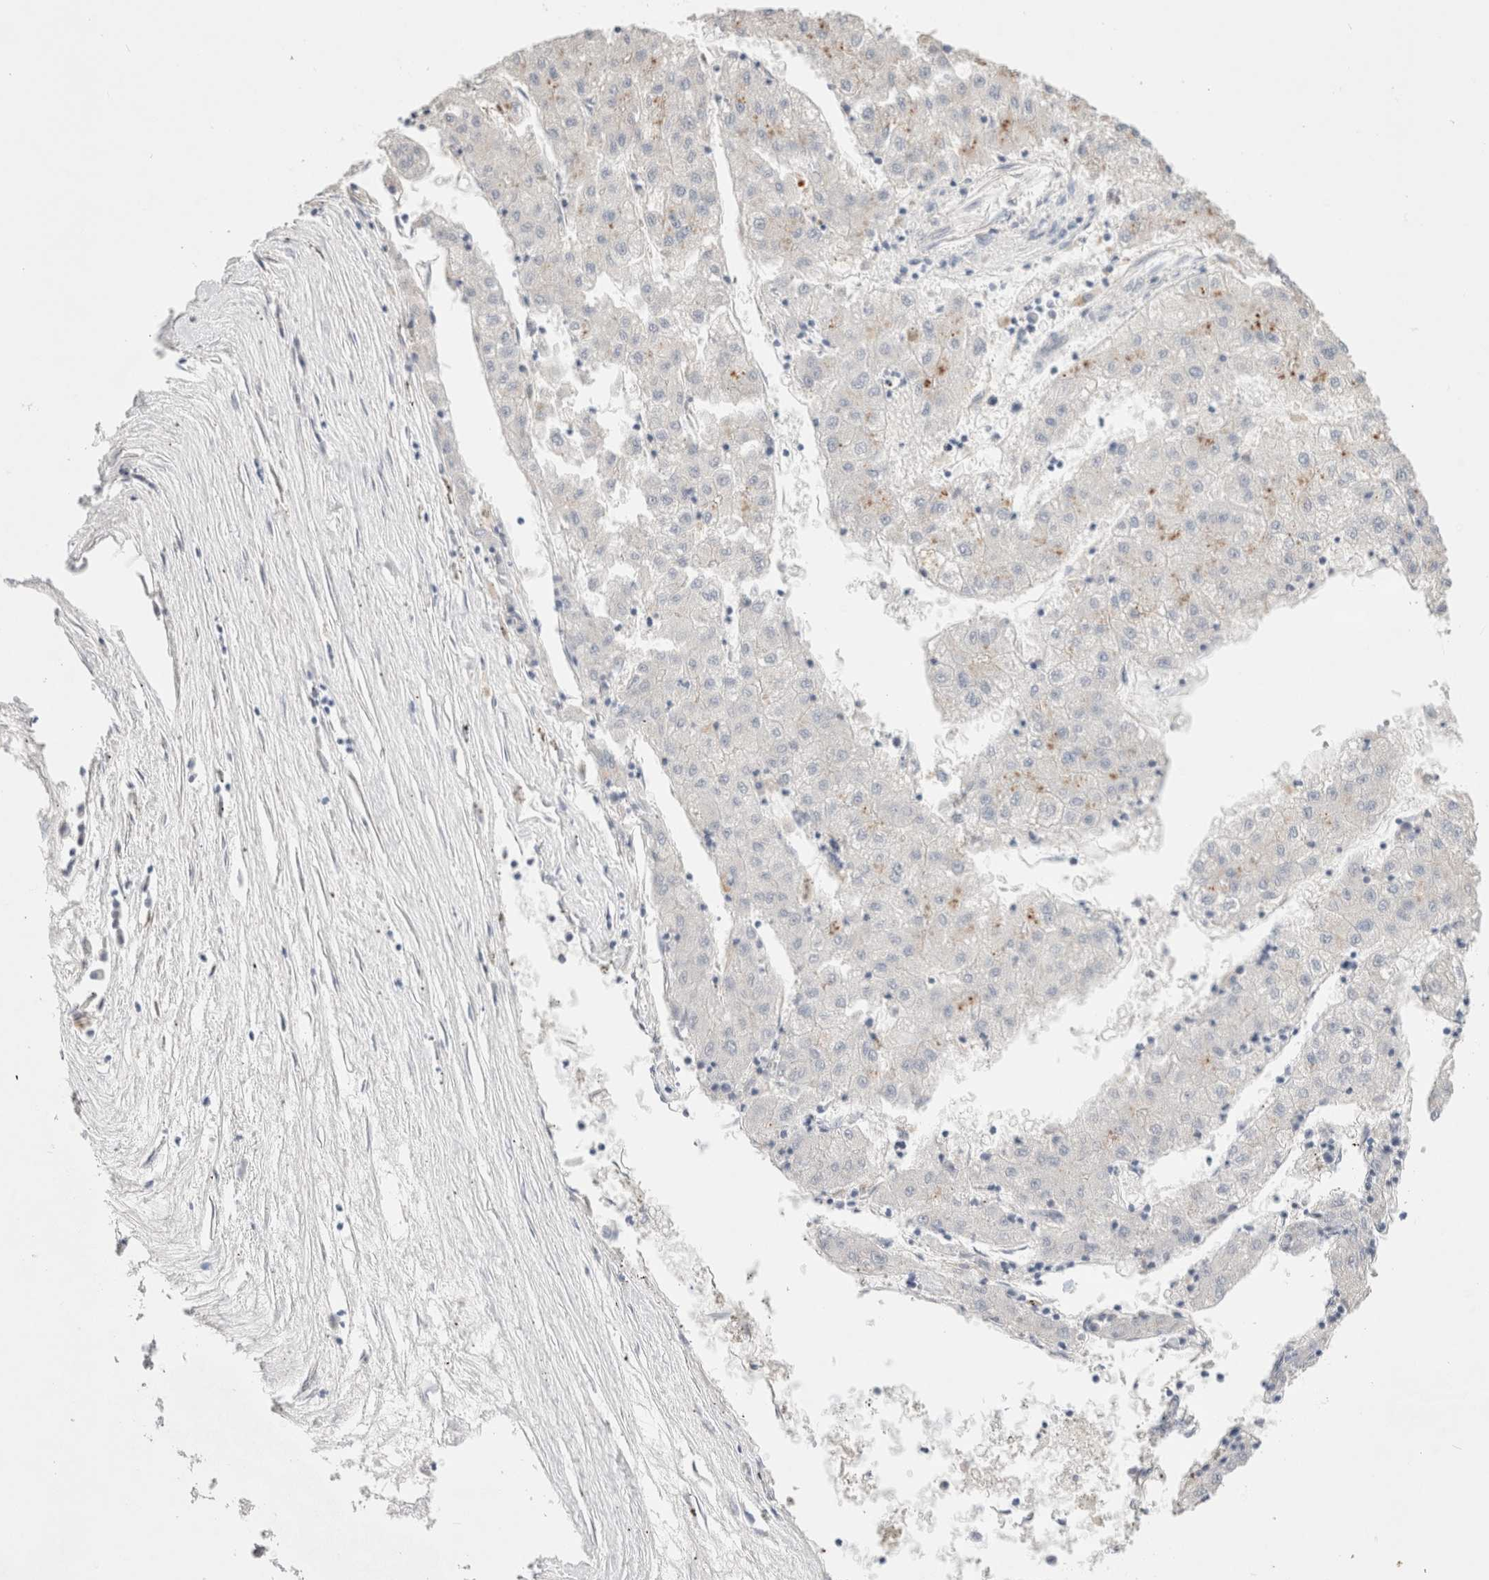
{"staining": {"intensity": "negative", "quantity": "none", "location": "none"}, "tissue": "liver cancer", "cell_type": "Tumor cells", "image_type": "cancer", "snomed": [{"axis": "morphology", "description": "Carcinoma, Hepatocellular, NOS"}, {"axis": "topography", "description": "Liver"}], "caption": "Human hepatocellular carcinoma (liver) stained for a protein using immunohistochemistry shows no positivity in tumor cells.", "gene": "HPGDS", "patient": {"sex": "male", "age": 72}}